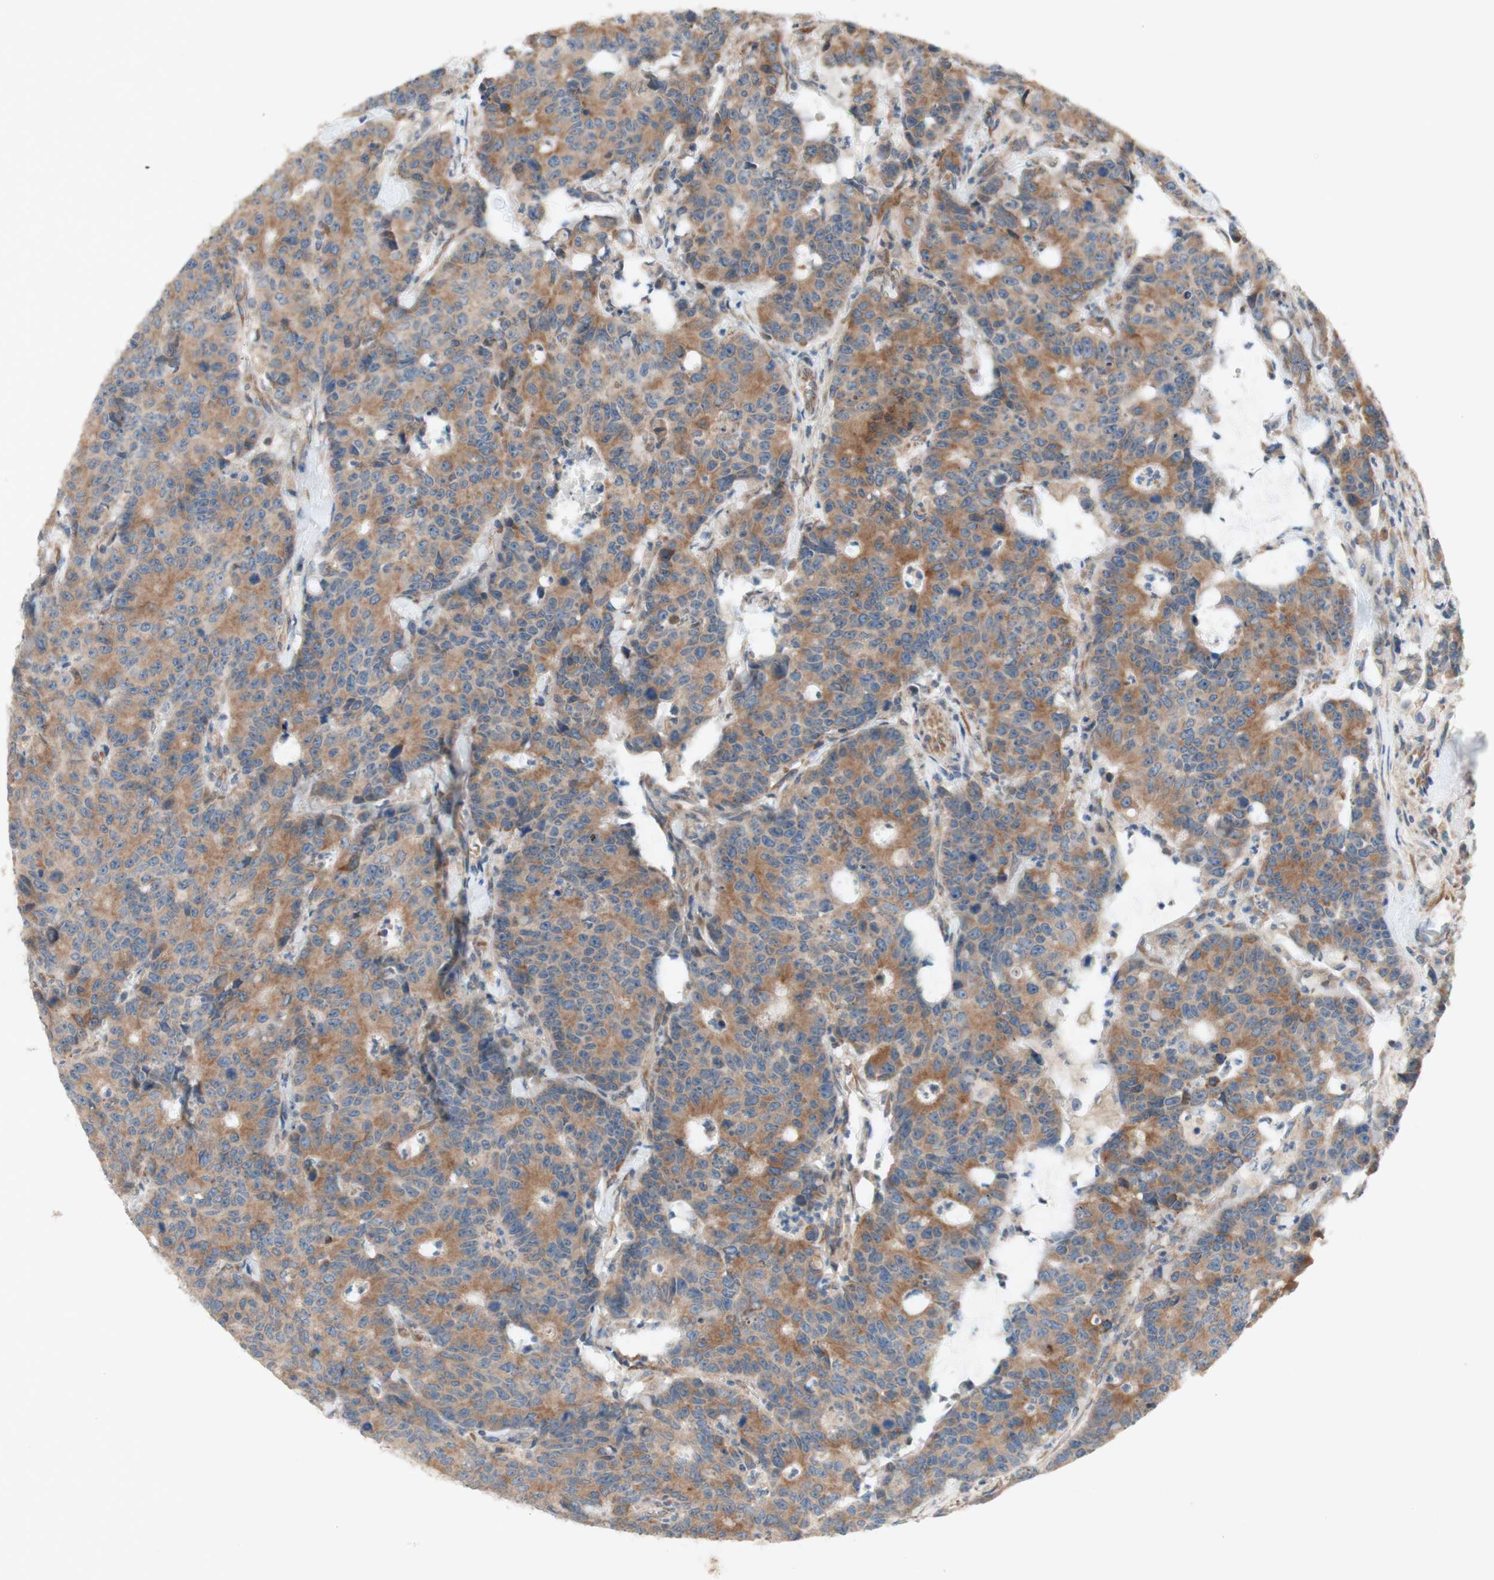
{"staining": {"intensity": "moderate", "quantity": ">75%", "location": "cytoplasmic/membranous"}, "tissue": "colorectal cancer", "cell_type": "Tumor cells", "image_type": "cancer", "snomed": [{"axis": "morphology", "description": "Adenocarcinoma, NOS"}, {"axis": "topography", "description": "Colon"}], "caption": "A brown stain shows moderate cytoplasmic/membranous expression of a protein in human adenocarcinoma (colorectal) tumor cells.", "gene": "SOCS2", "patient": {"sex": "female", "age": 86}}